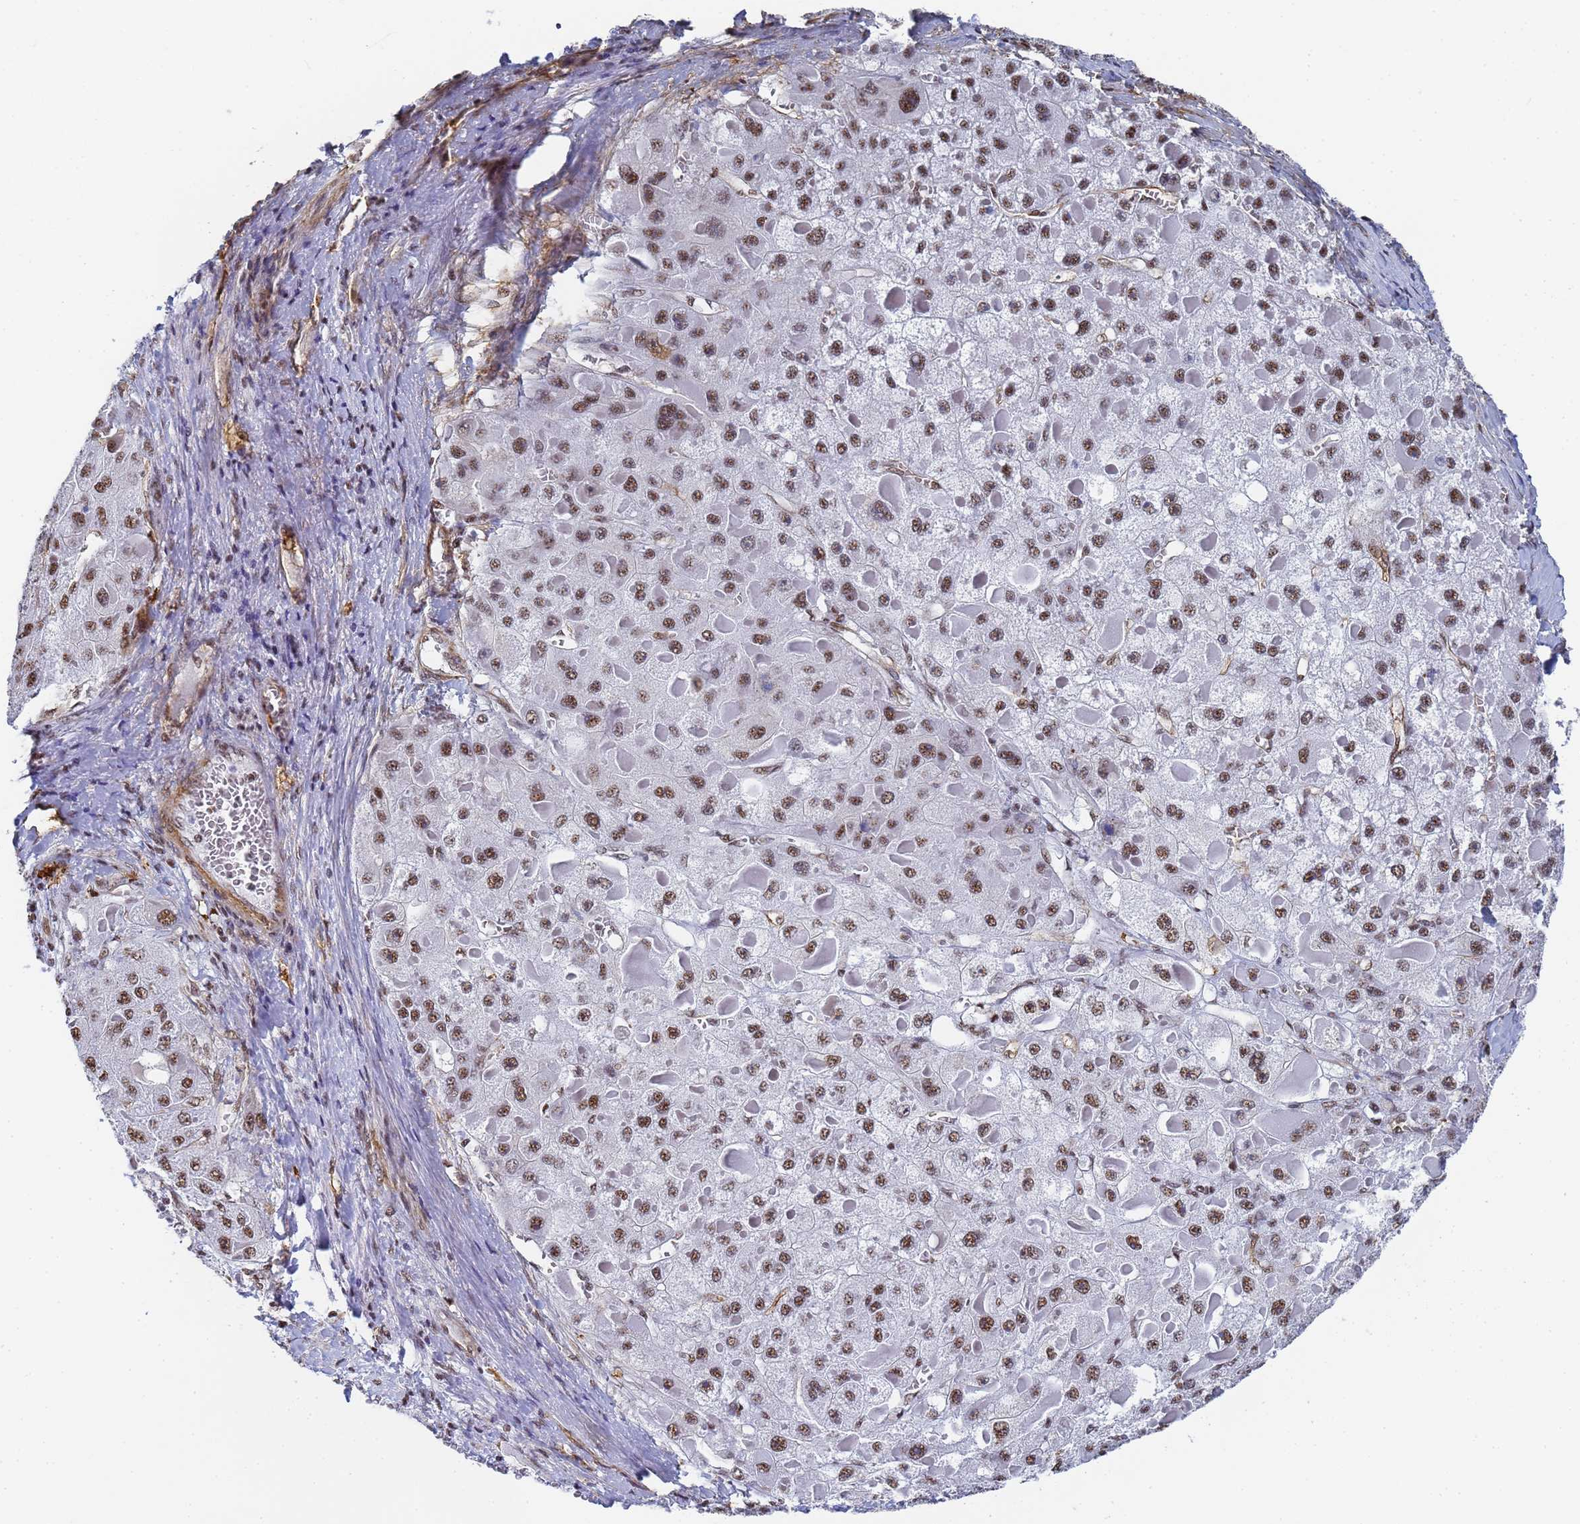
{"staining": {"intensity": "strong", "quantity": ">75%", "location": "nuclear"}, "tissue": "liver cancer", "cell_type": "Tumor cells", "image_type": "cancer", "snomed": [{"axis": "morphology", "description": "Carcinoma, Hepatocellular, NOS"}, {"axis": "topography", "description": "Liver"}], "caption": "Liver cancer was stained to show a protein in brown. There is high levels of strong nuclear positivity in about >75% of tumor cells.", "gene": "PRRT4", "patient": {"sex": "female", "age": 73}}